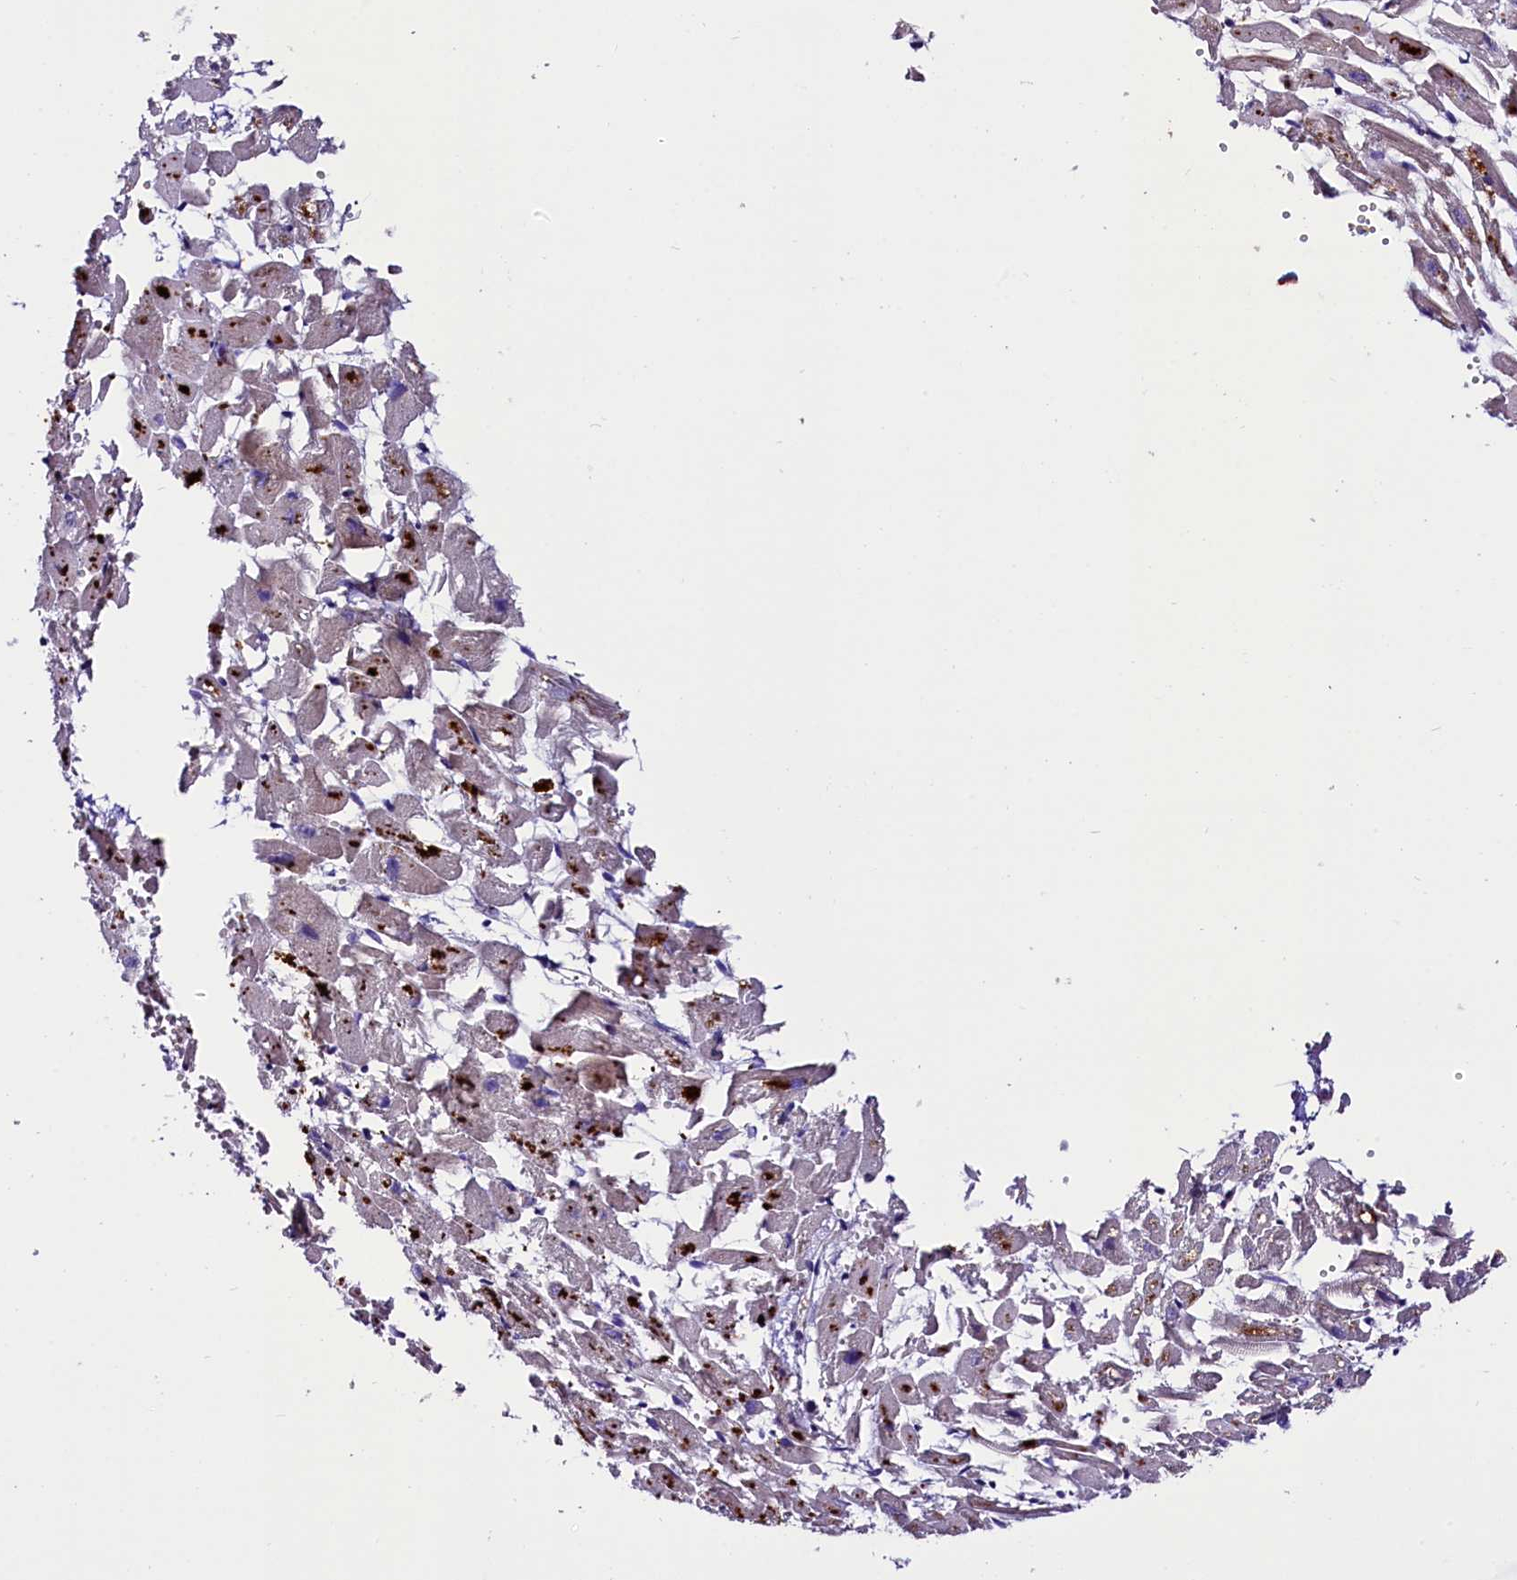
{"staining": {"intensity": "negative", "quantity": "none", "location": "none"}, "tissue": "heart muscle", "cell_type": "Cardiomyocytes", "image_type": "normal", "snomed": [{"axis": "morphology", "description": "Normal tissue, NOS"}, {"axis": "topography", "description": "Heart"}], "caption": "DAB immunohistochemical staining of benign heart muscle demonstrates no significant staining in cardiomyocytes. The staining was performed using DAB to visualize the protein expression in brown, while the nuclei were stained in blue with hematoxylin (Magnification: 20x).", "gene": "MEX3B", "patient": {"sex": "female", "age": 64}}